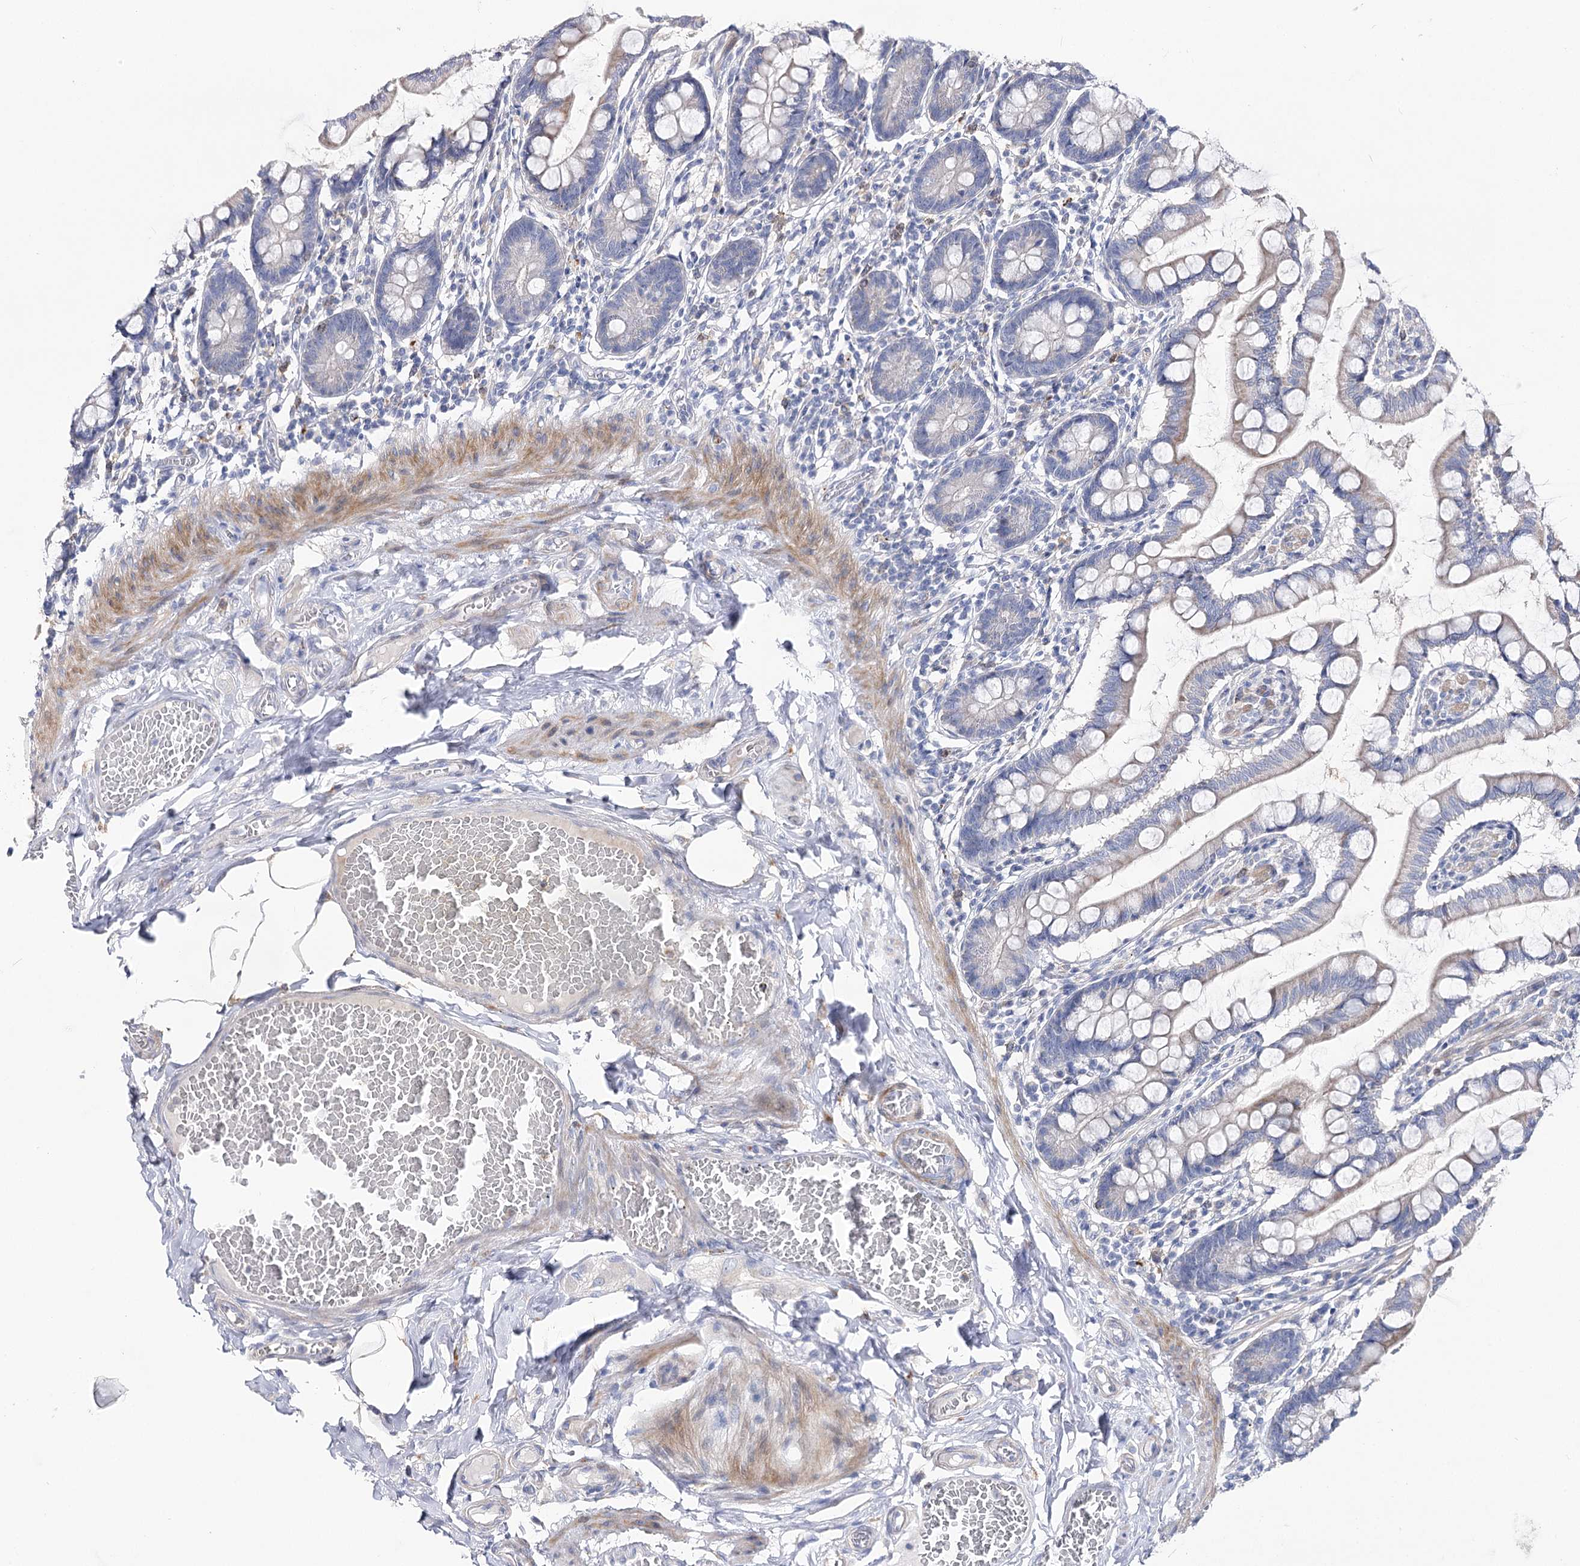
{"staining": {"intensity": "weak", "quantity": "<25%", "location": "cytoplasmic/membranous"}, "tissue": "small intestine", "cell_type": "Glandular cells", "image_type": "normal", "snomed": [{"axis": "morphology", "description": "Normal tissue, NOS"}, {"axis": "topography", "description": "Small intestine"}], "caption": "This is an IHC photomicrograph of normal human small intestine. There is no positivity in glandular cells.", "gene": "NRAP", "patient": {"sex": "male", "age": 41}}